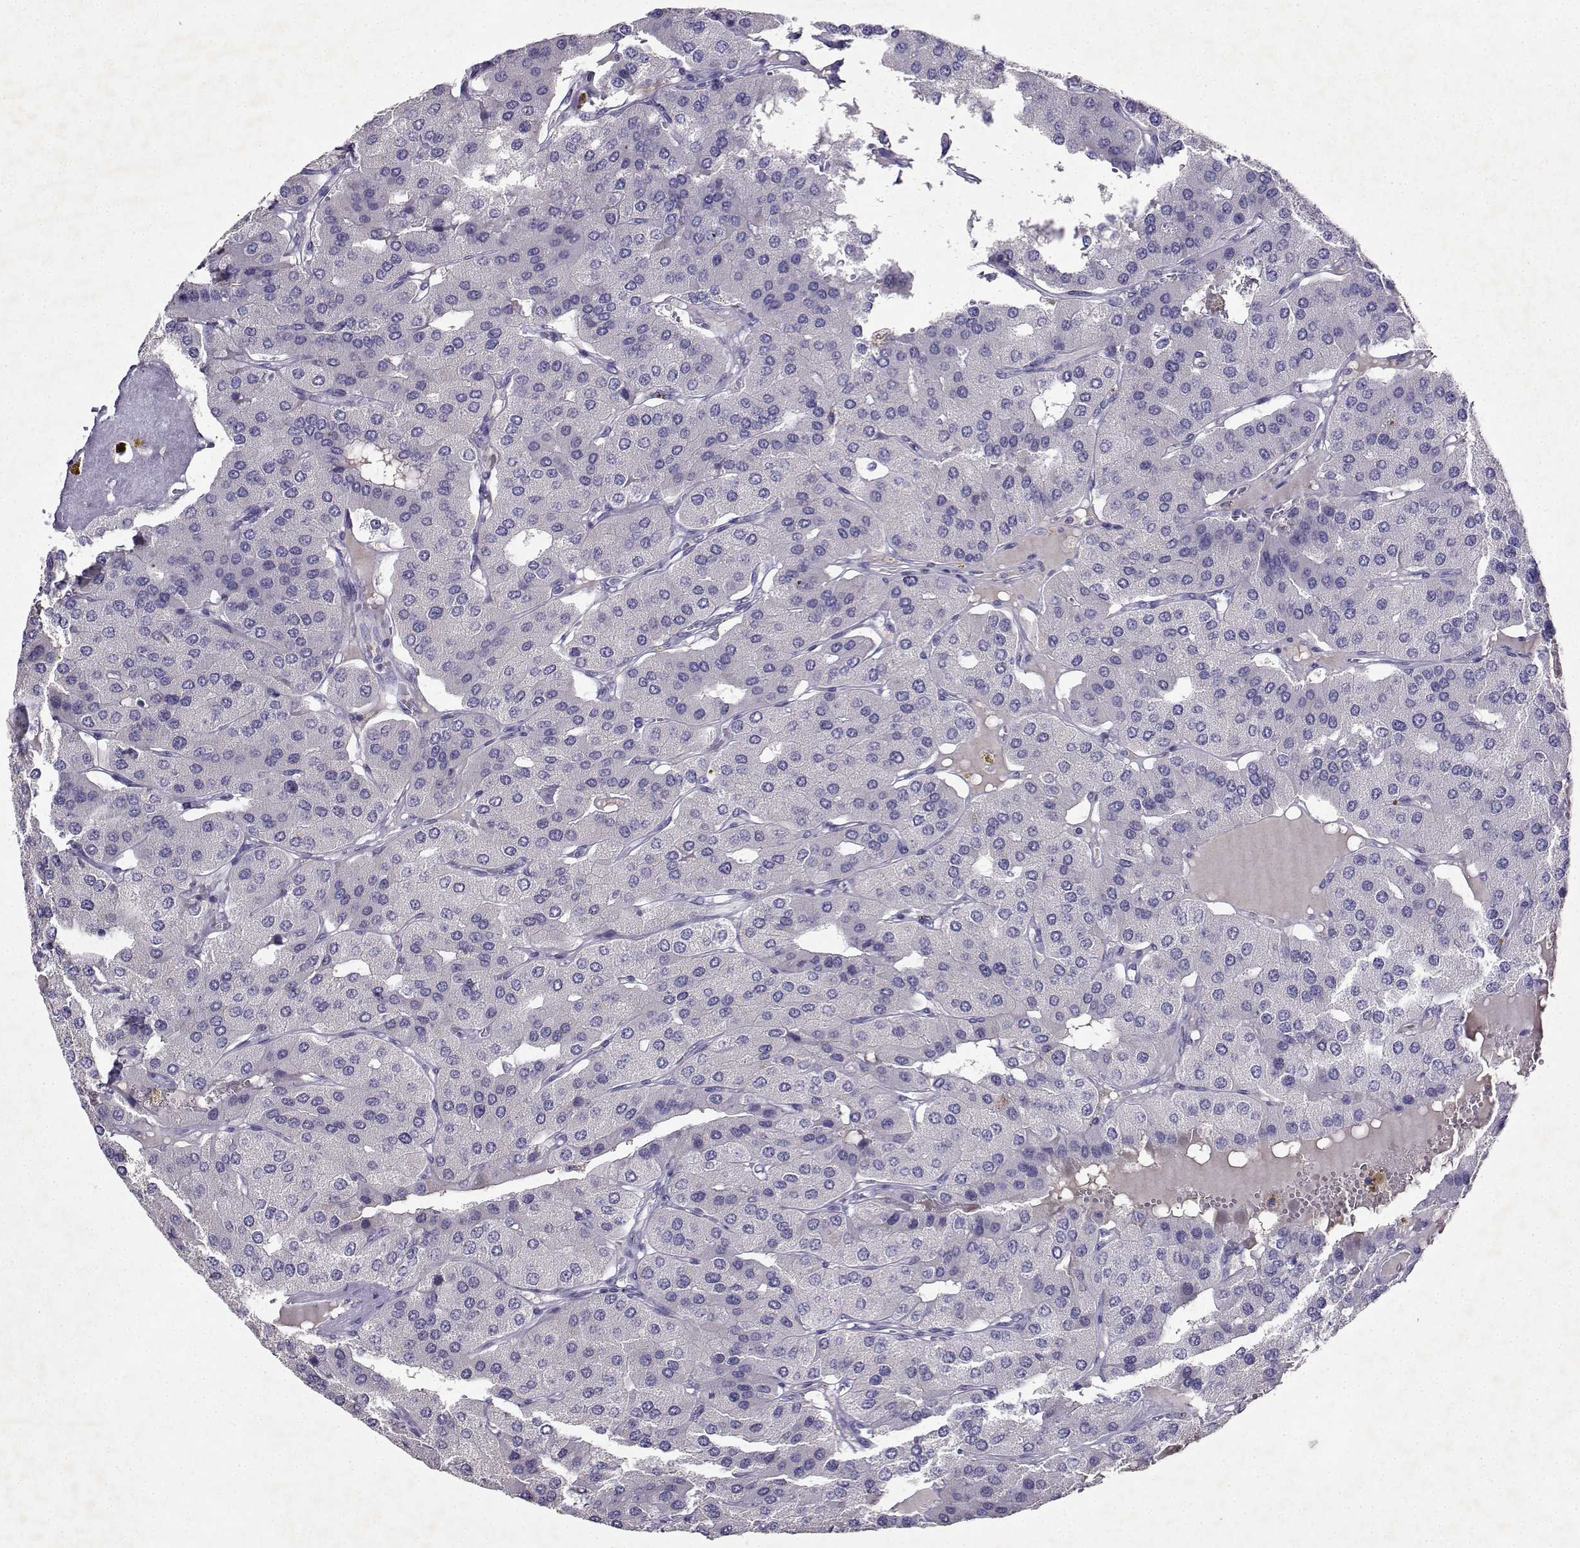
{"staining": {"intensity": "negative", "quantity": "none", "location": "none"}, "tissue": "parathyroid gland", "cell_type": "Glandular cells", "image_type": "normal", "snomed": [{"axis": "morphology", "description": "Normal tissue, NOS"}, {"axis": "morphology", "description": "Adenoma, NOS"}, {"axis": "topography", "description": "Parathyroid gland"}], "caption": "This is a micrograph of IHC staining of unremarkable parathyroid gland, which shows no staining in glandular cells.", "gene": "GRIK4", "patient": {"sex": "female", "age": 86}}